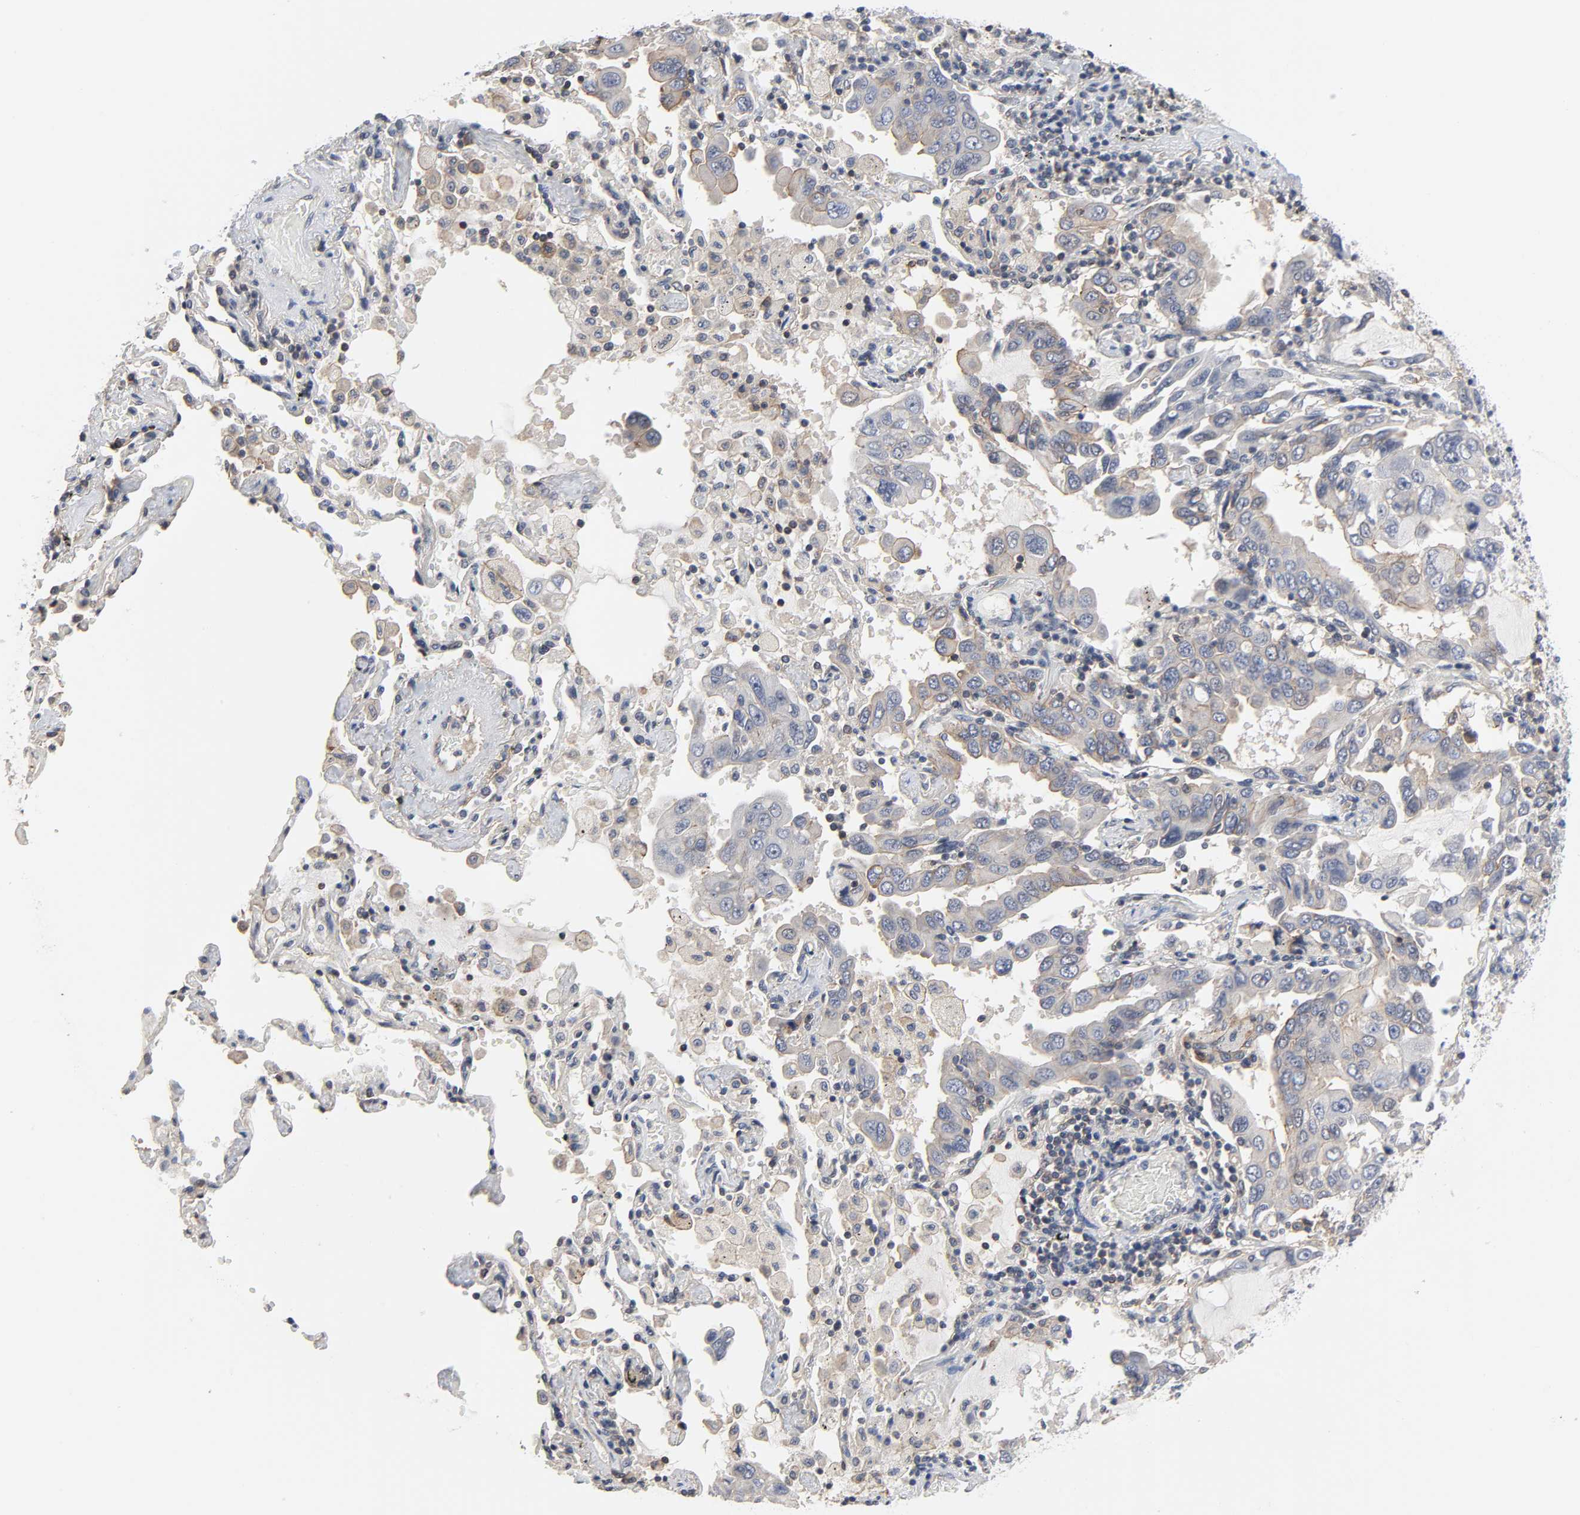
{"staining": {"intensity": "weak", "quantity": "25%-75%", "location": "cytoplasmic/membranous"}, "tissue": "lung cancer", "cell_type": "Tumor cells", "image_type": "cancer", "snomed": [{"axis": "morphology", "description": "Adenocarcinoma, NOS"}, {"axis": "topography", "description": "Lung"}], "caption": "This photomicrograph displays lung adenocarcinoma stained with immunohistochemistry to label a protein in brown. The cytoplasmic/membranous of tumor cells show weak positivity for the protein. Nuclei are counter-stained blue.", "gene": "DDX10", "patient": {"sex": "male", "age": 64}}